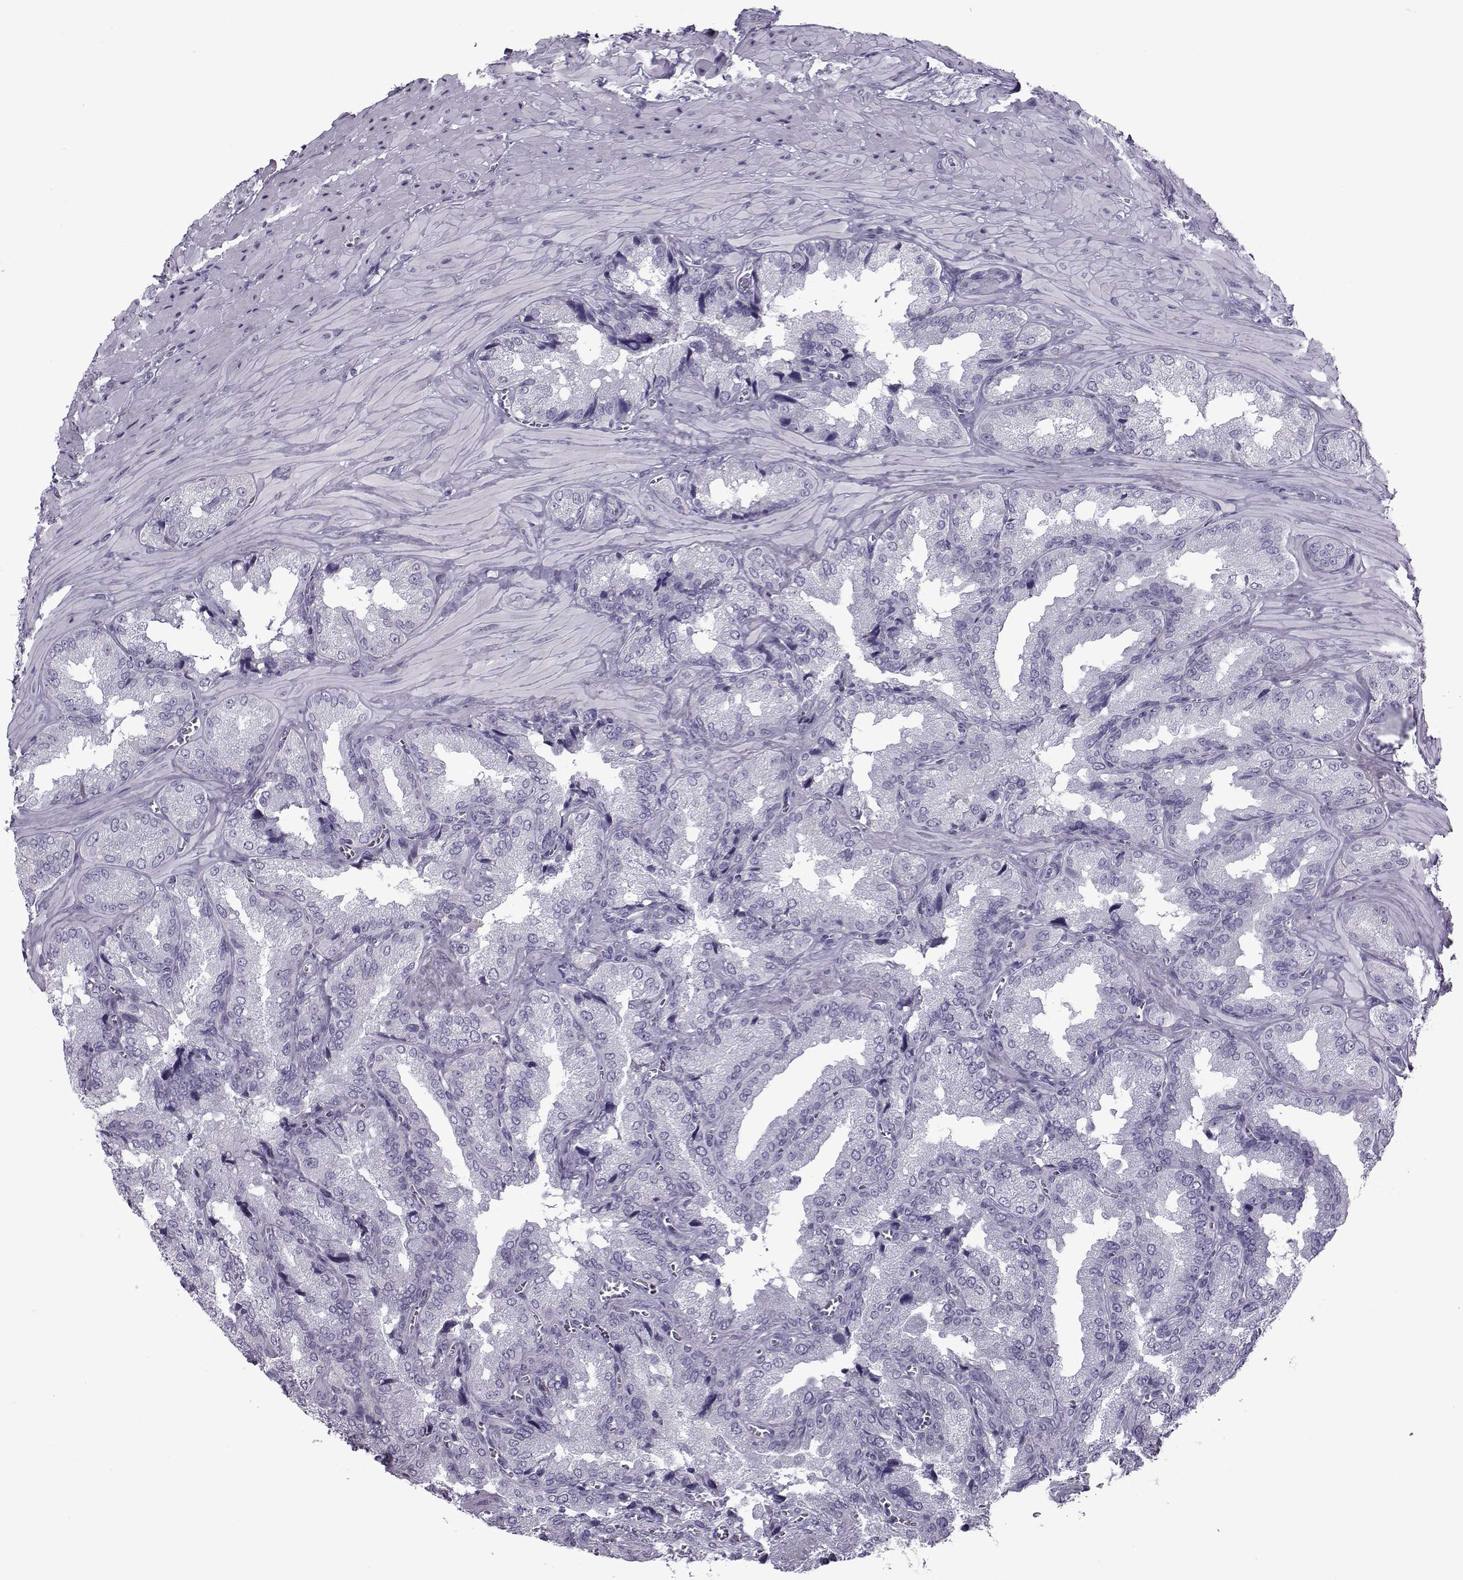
{"staining": {"intensity": "negative", "quantity": "none", "location": "none"}, "tissue": "seminal vesicle", "cell_type": "Glandular cells", "image_type": "normal", "snomed": [{"axis": "morphology", "description": "Normal tissue, NOS"}, {"axis": "topography", "description": "Seminal veicle"}], "caption": "The photomicrograph demonstrates no staining of glandular cells in normal seminal vesicle.", "gene": "OIP5", "patient": {"sex": "male", "age": 37}}